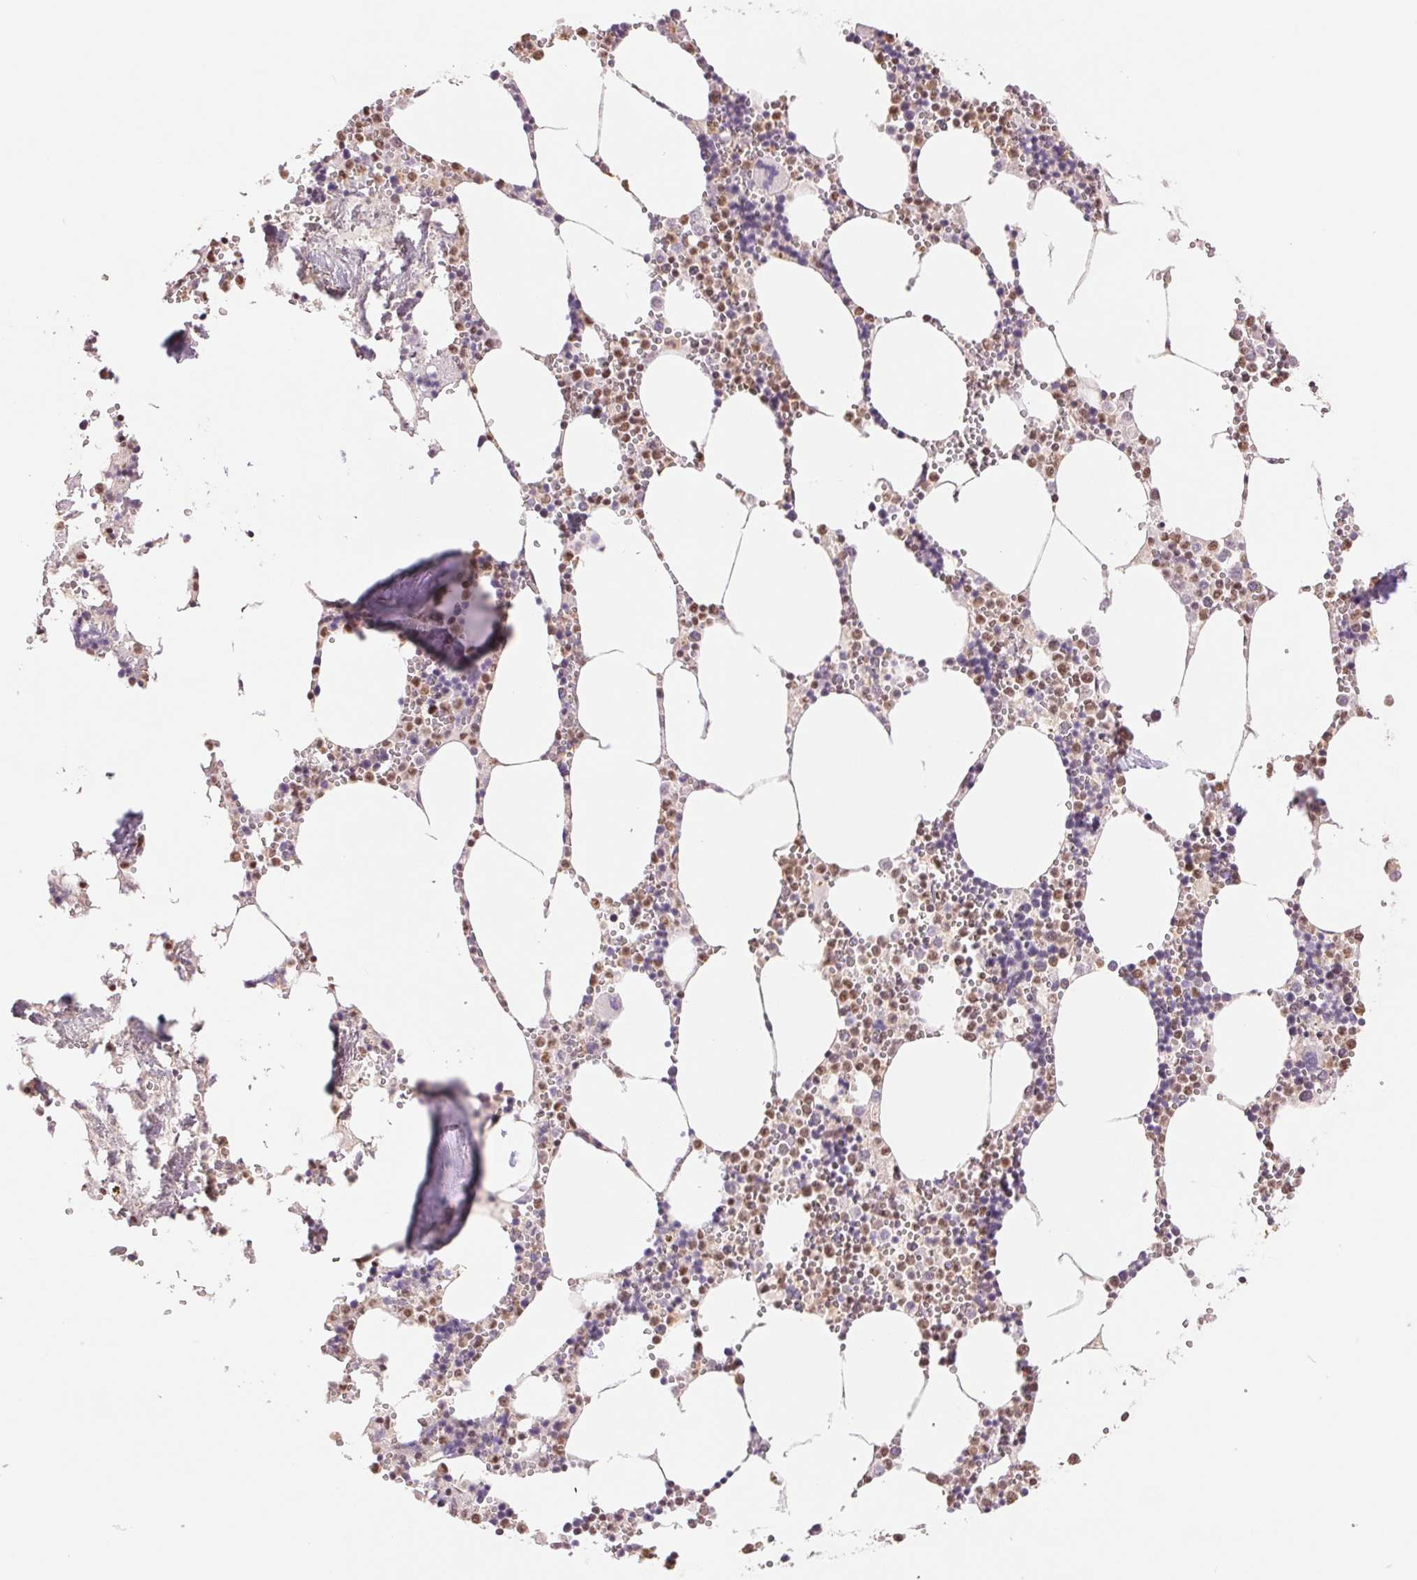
{"staining": {"intensity": "moderate", "quantity": "25%-75%", "location": "nuclear"}, "tissue": "bone marrow", "cell_type": "Hematopoietic cells", "image_type": "normal", "snomed": [{"axis": "morphology", "description": "Normal tissue, NOS"}, {"axis": "topography", "description": "Bone marrow"}], "caption": "Moderate nuclear positivity for a protein is present in about 25%-75% of hematopoietic cells of benign bone marrow using immunohistochemistry (IHC).", "gene": "SREK1", "patient": {"sex": "male", "age": 54}}